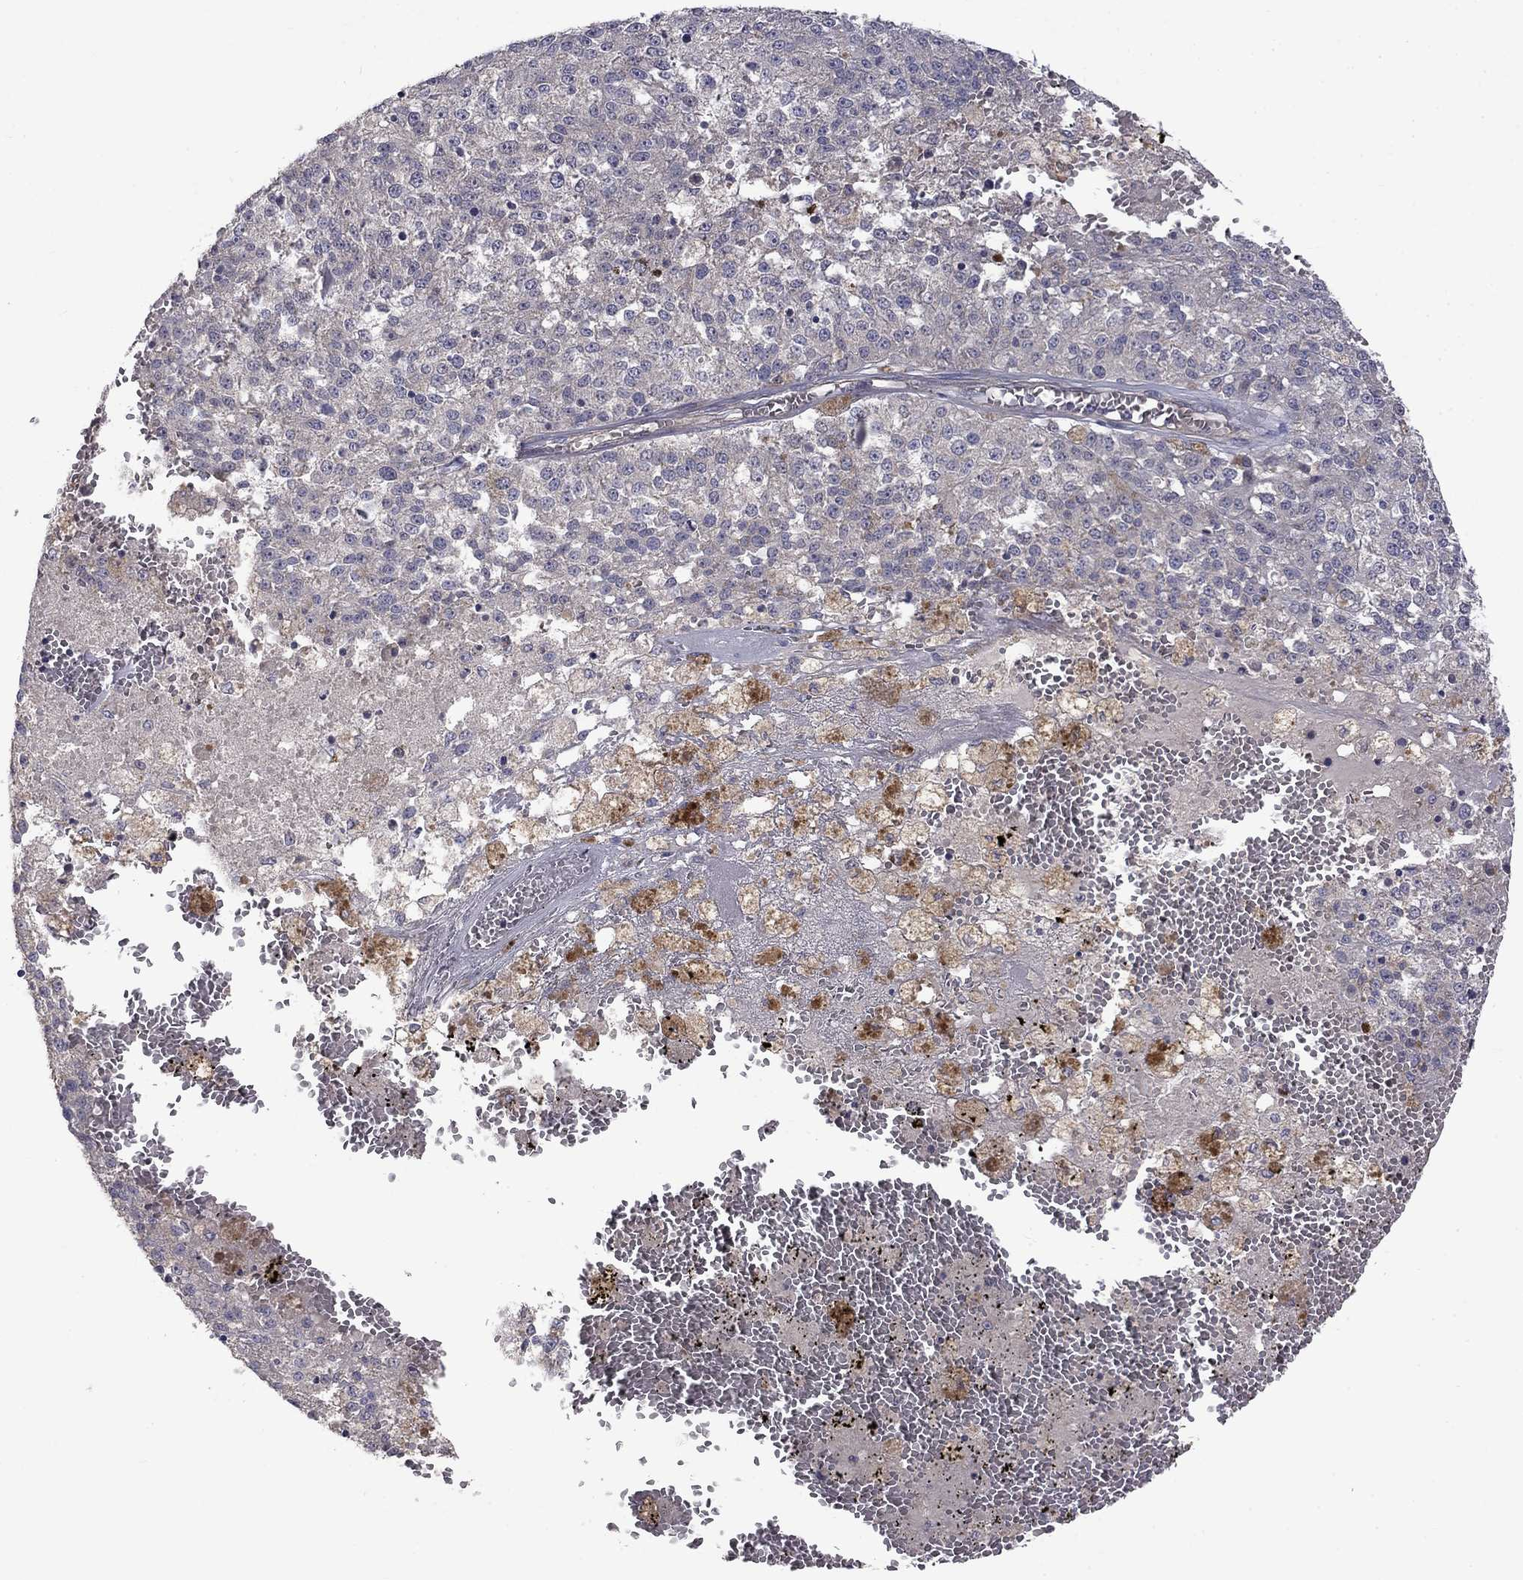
{"staining": {"intensity": "negative", "quantity": "none", "location": "none"}, "tissue": "melanoma", "cell_type": "Tumor cells", "image_type": "cancer", "snomed": [{"axis": "morphology", "description": "Malignant melanoma, Metastatic site"}, {"axis": "topography", "description": "Lymph node"}], "caption": "An IHC histopathology image of malignant melanoma (metastatic site) is shown. There is no staining in tumor cells of malignant melanoma (metastatic site). The staining was performed using DAB to visualize the protein expression in brown, while the nuclei were stained in blue with hematoxylin (Magnification: 20x).", "gene": "SLC39A14", "patient": {"sex": "female", "age": 64}}